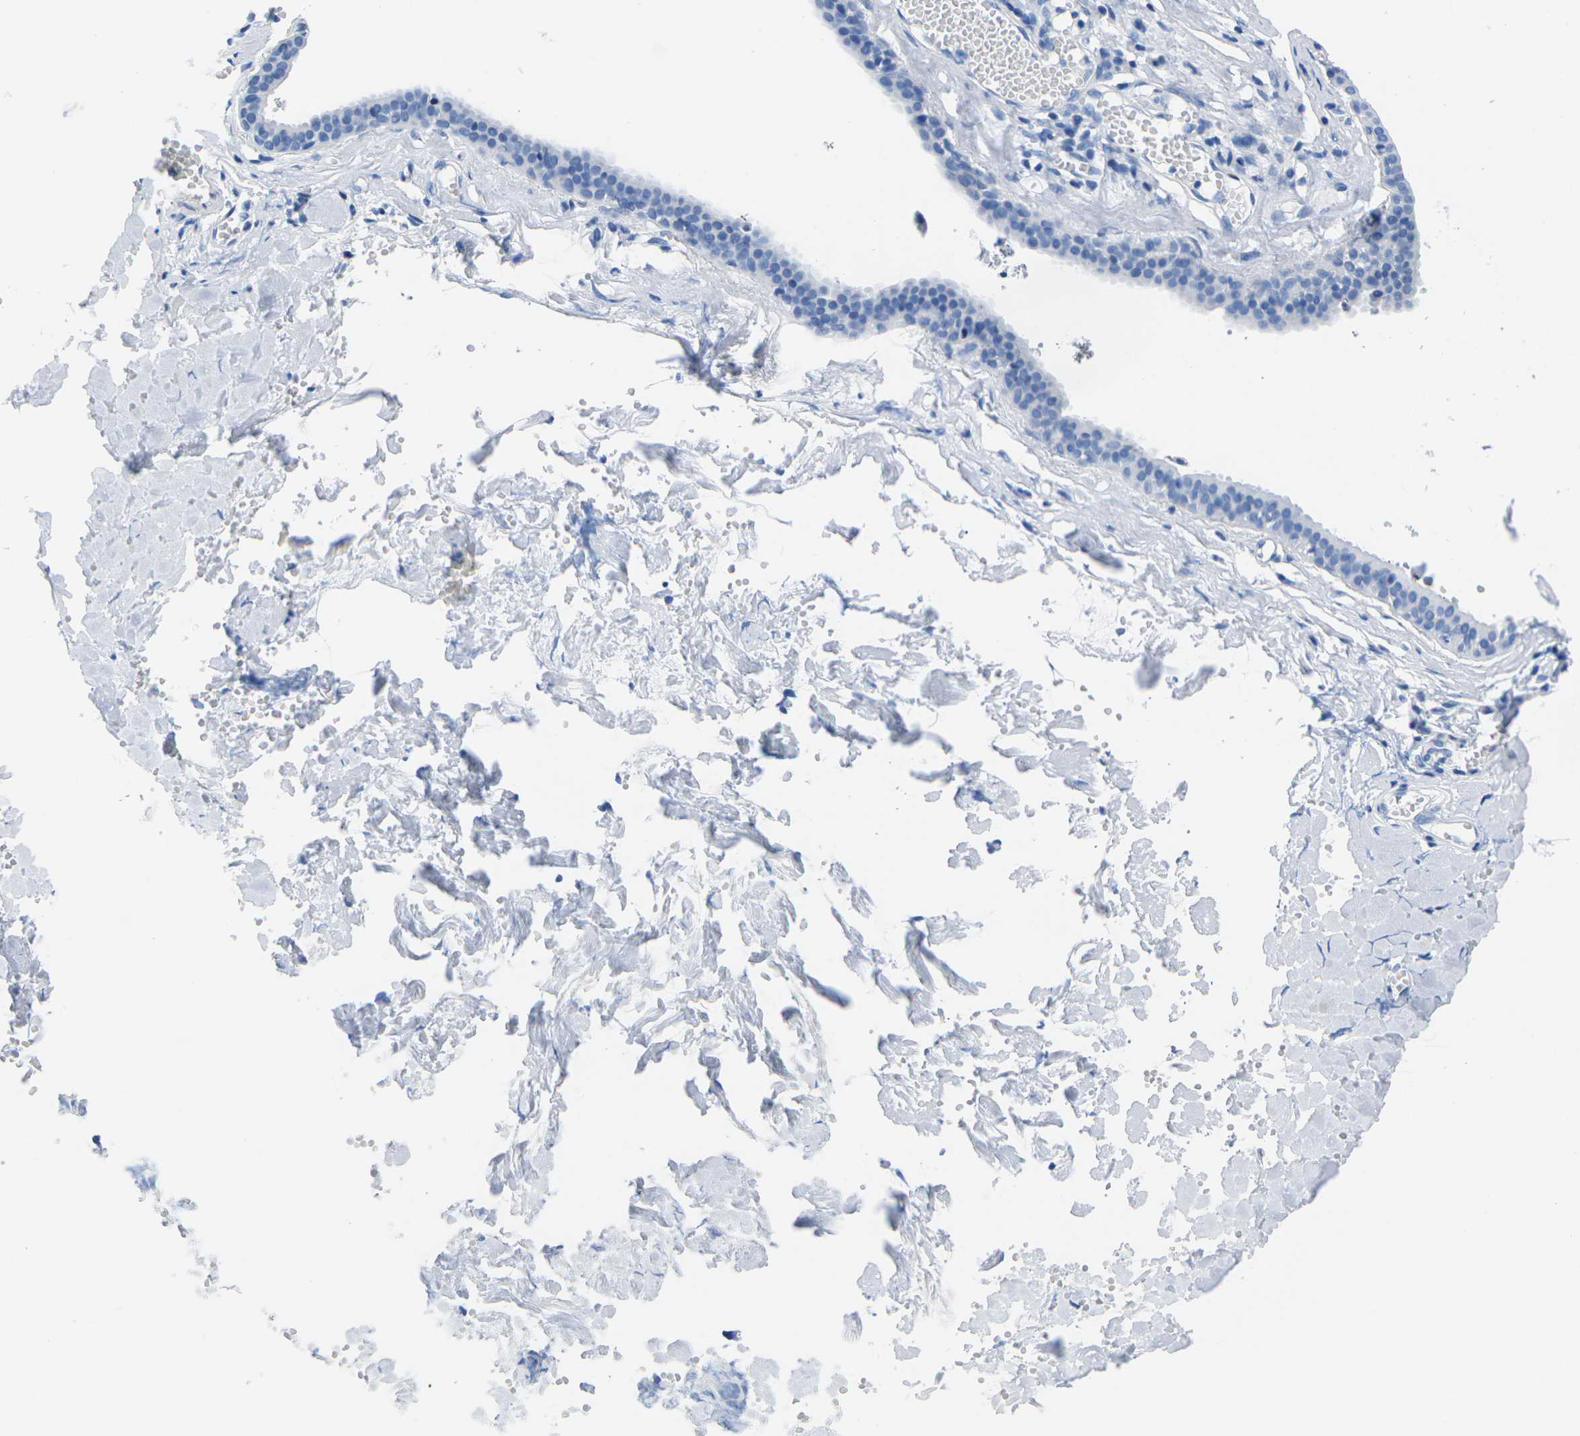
{"staining": {"intensity": "negative", "quantity": "none", "location": "none"}, "tissue": "salivary gland", "cell_type": "Glandular cells", "image_type": "normal", "snomed": [{"axis": "morphology", "description": "Normal tissue, NOS"}, {"axis": "topography", "description": "Salivary gland"}], "caption": "Glandular cells are negative for protein expression in unremarkable human salivary gland.", "gene": "CNN1", "patient": {"sex": "male", "age": 62}}